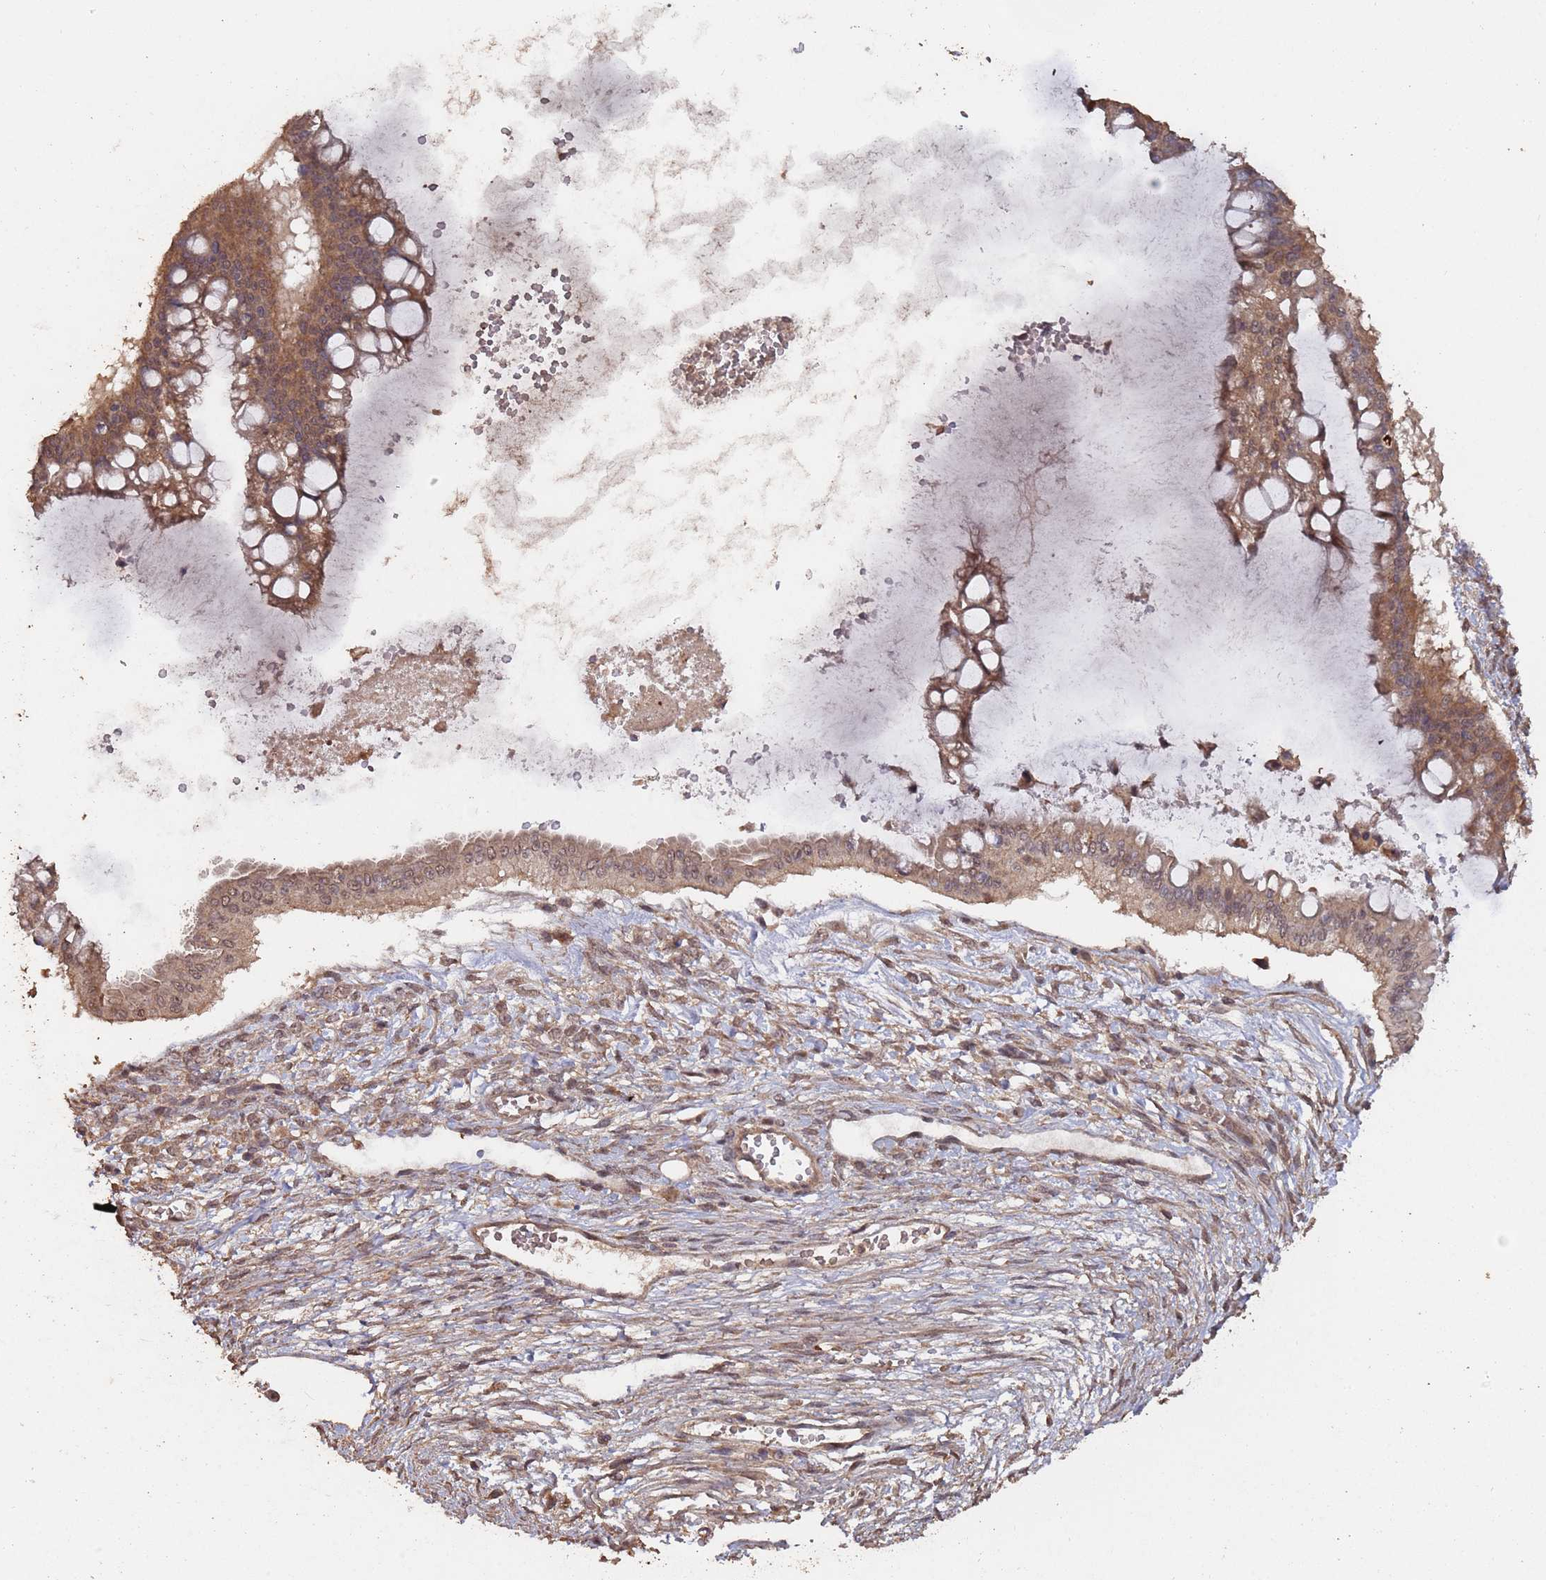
{"staining": {"intensity": "moderate", "quantity": ">75%", "location": "cytoplasmic/membranous,nuclear"}, "tissue": "ovarian cancer", "cell_type": "Tumor cells", "image_type": "cancer", "snomed": [{"axis": "morphology", "description": "Cystadenocarcinoma, mucinous, NOS"}, {"axis": "topography", "description": "Ovary"}], "caption": "A brown stain labels moderate cytoplasmic/membranous and nuclear expression of a protein in human mucinous cystadenocarcinoma (ovarian) tumor cells. (DAB (3,3'-diaminobenzidine) = brown stain, brightfield microscopy at high magnification).", "gene": "FRAT1", "patient": {"sex": "female", "age": 73}}